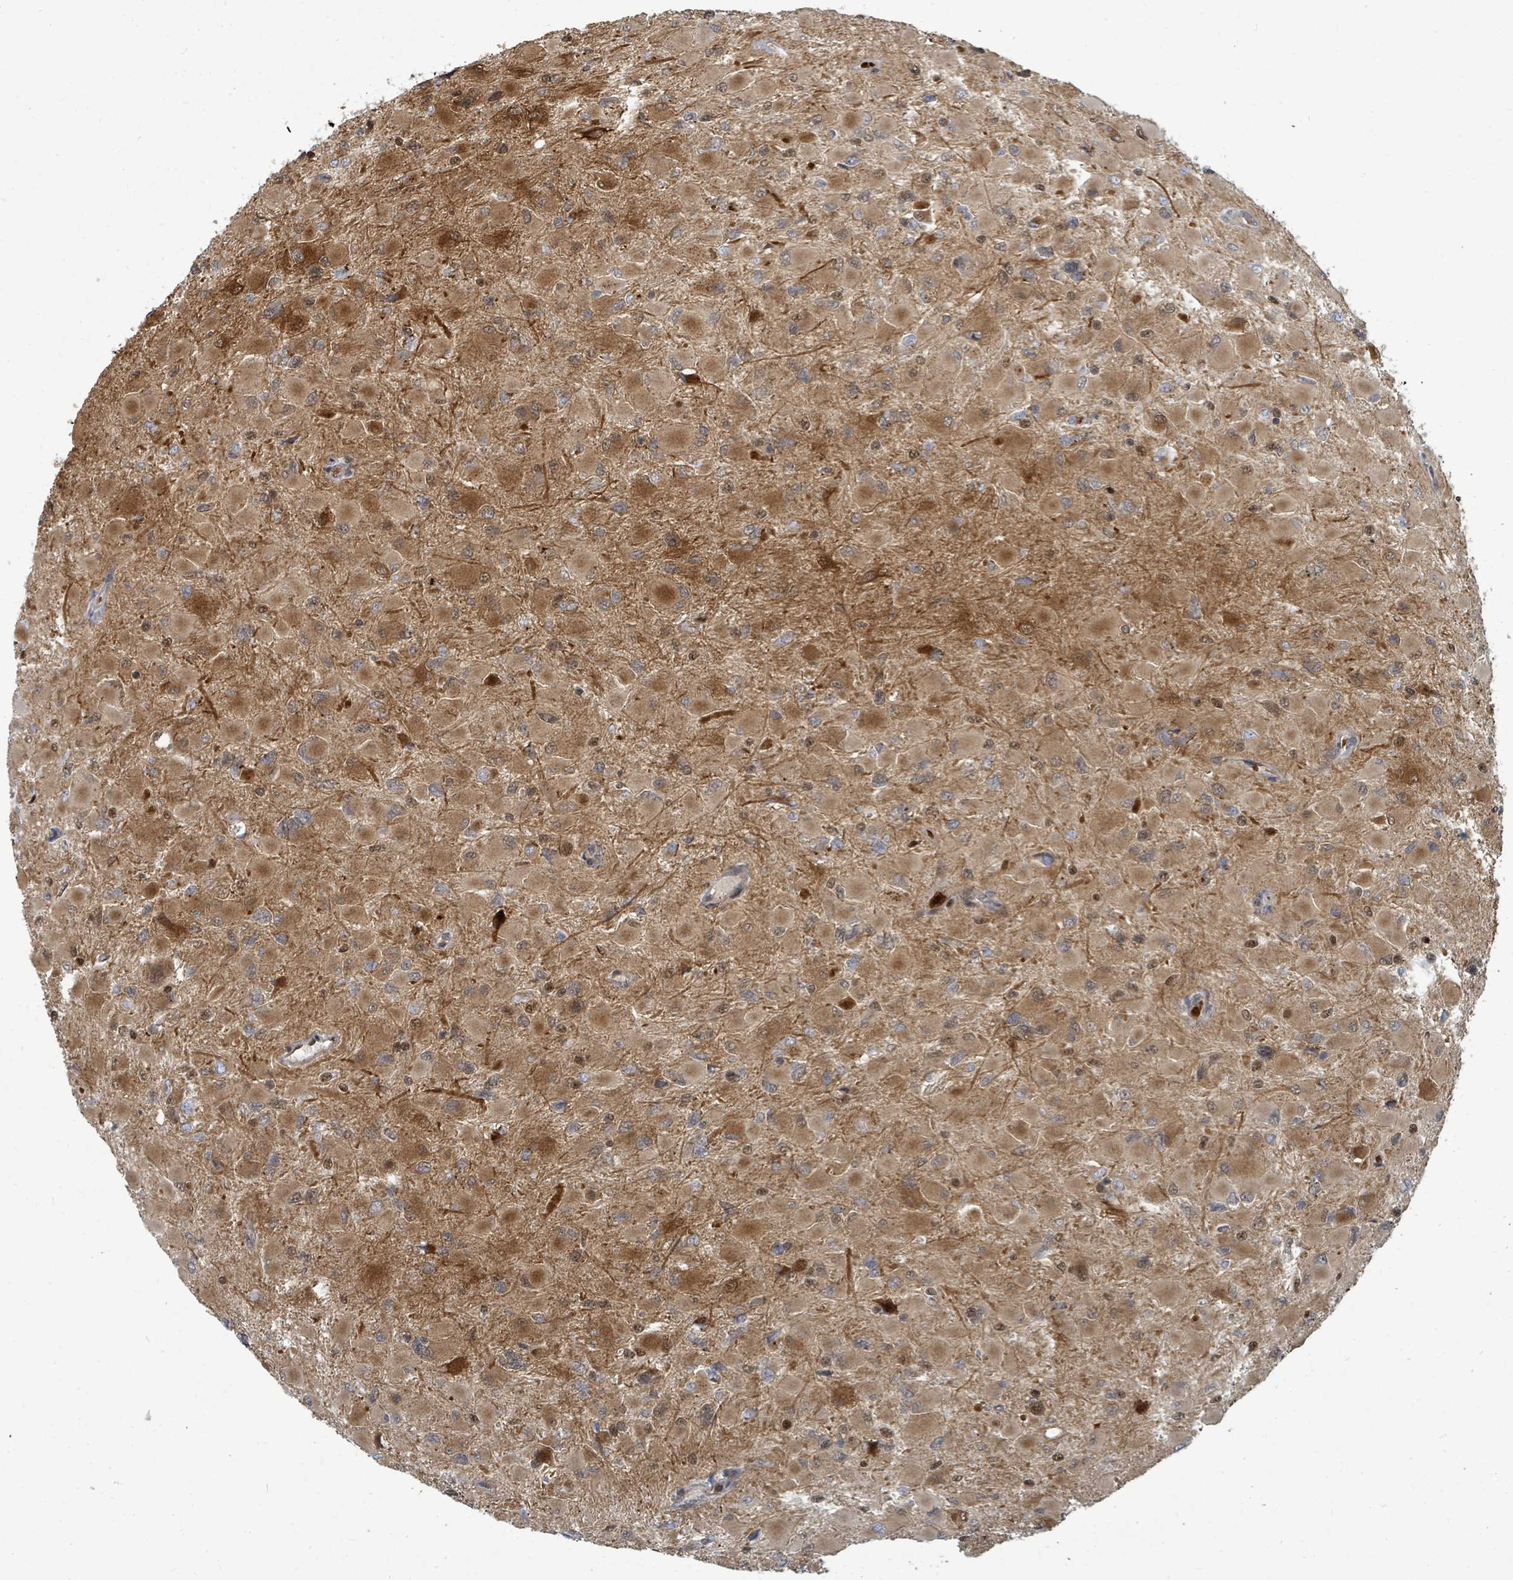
{"staining": {"intensity": "moderate", "quantity": ">75%", "location": "cytoplasmic/membranous,nuclear"}, "tissue": "glioma", "cell_type": "Tumor cells", "image_type": "cancer", "snomed": [{"axis": "morphology", "description": "Glioma, malignant, High grade"}, {"axis": "topography", "description": "Cerebral cortex"}], "caption": "Immunohistochemistry (IHC) micrograph of neoplastic tissue: malignant glioma (high-grade) stained using IHC exhibits medium levels of moderate protein expression localized specifically in the cytoplasmic/membranous and nuclear of tumor cells, appearing as a cytoplasmic/membranous and nuclear brown color.", "gene": "TRDMT1", "patient": {"sex": "female", "age": 36}}